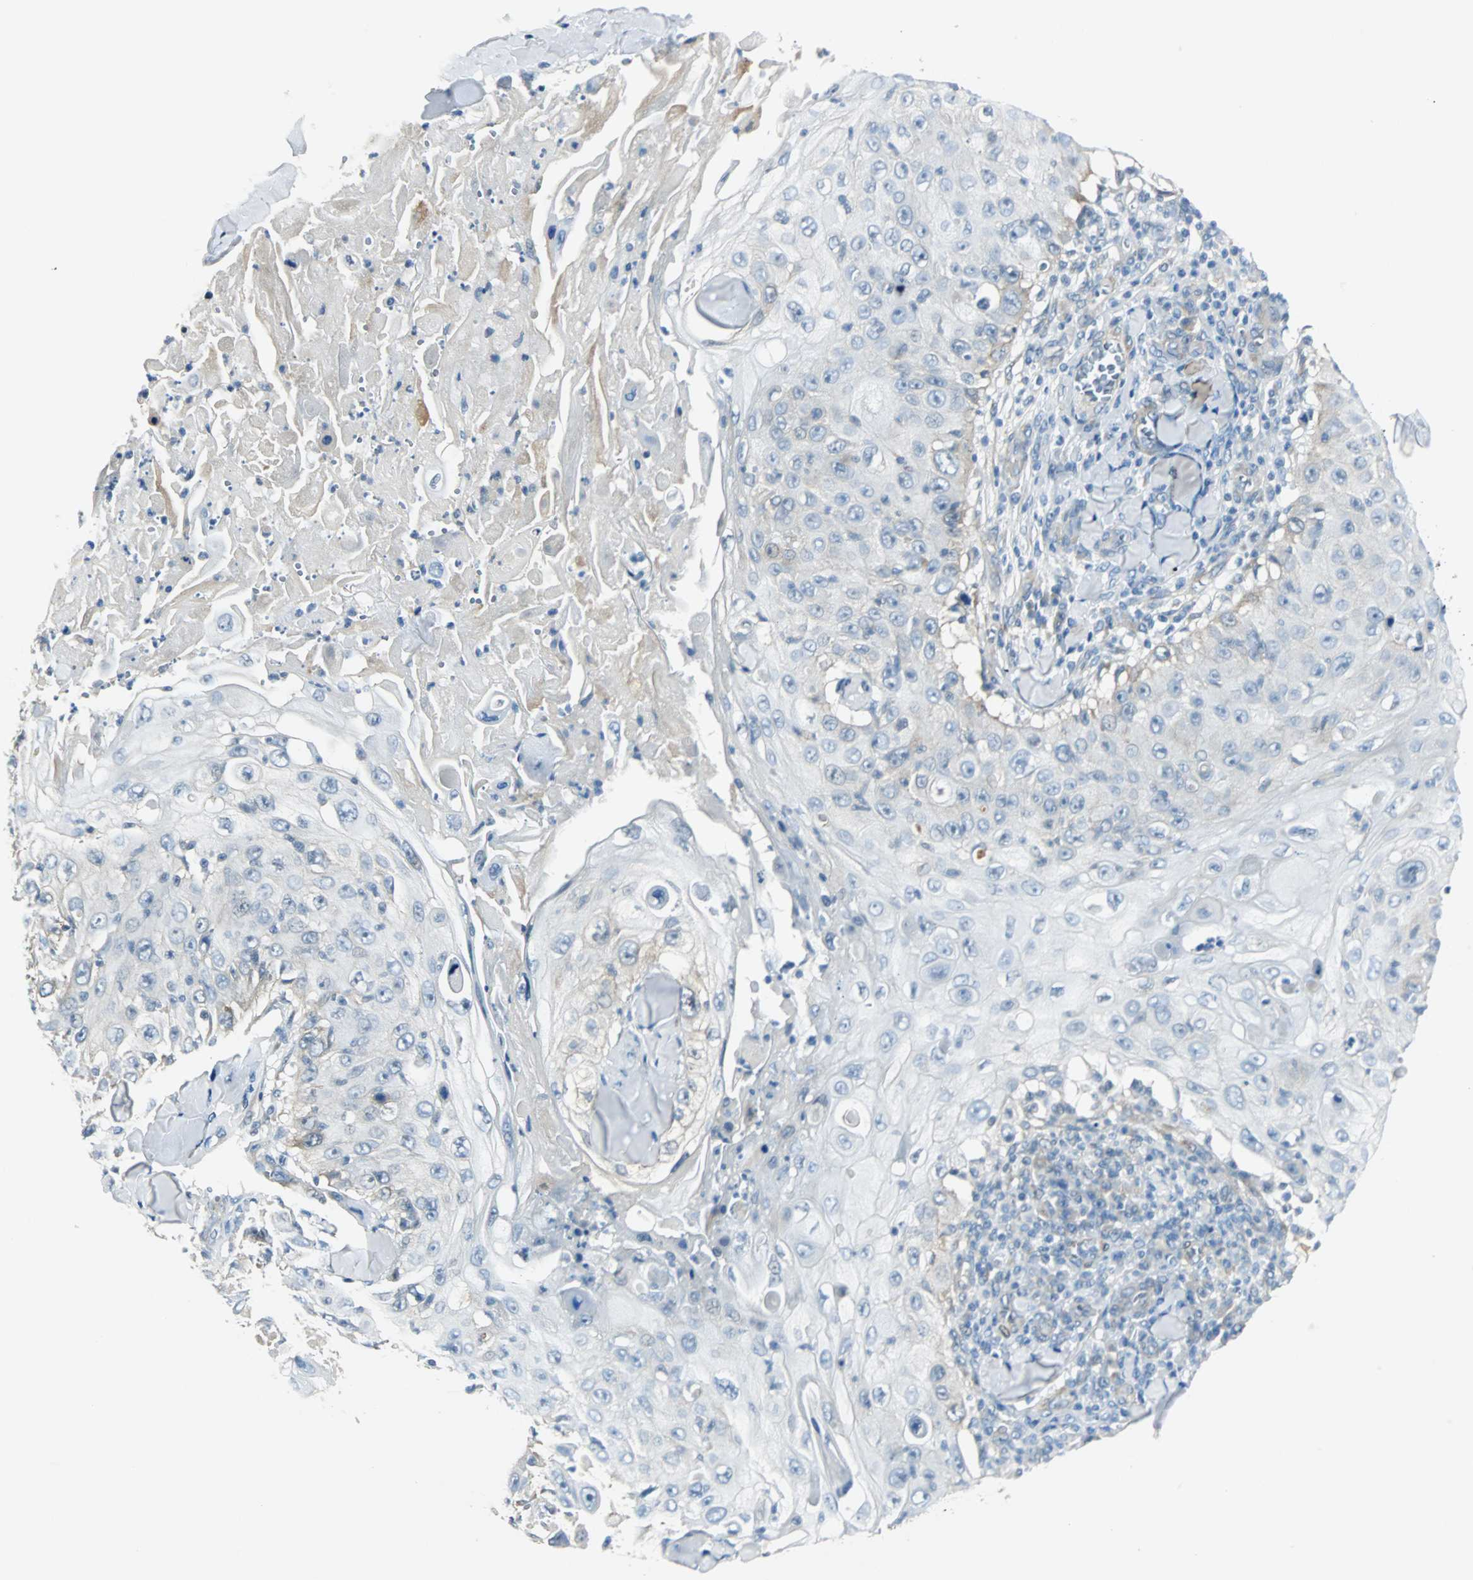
{"staining": {"intensity": "negative", "quantity": "none", "location": "none"}, "tissue": "skin cancer", "cell_type": "Tumor cells", "image_type": "cancer", "snomed": [{"axis": "morphology", "description": "Squamous cell carcinoma, NOS"}, {"axis": "topography", "description": "Skin"}], "caption": "High magnification brightfield microscopy of skin cancer stained with DAB (brown) and counterstained with hematoxylin (blue): tumor cells show no significant positivity.", "gene": "FHL2", "patient": {"sex": "male", "age": 86}}